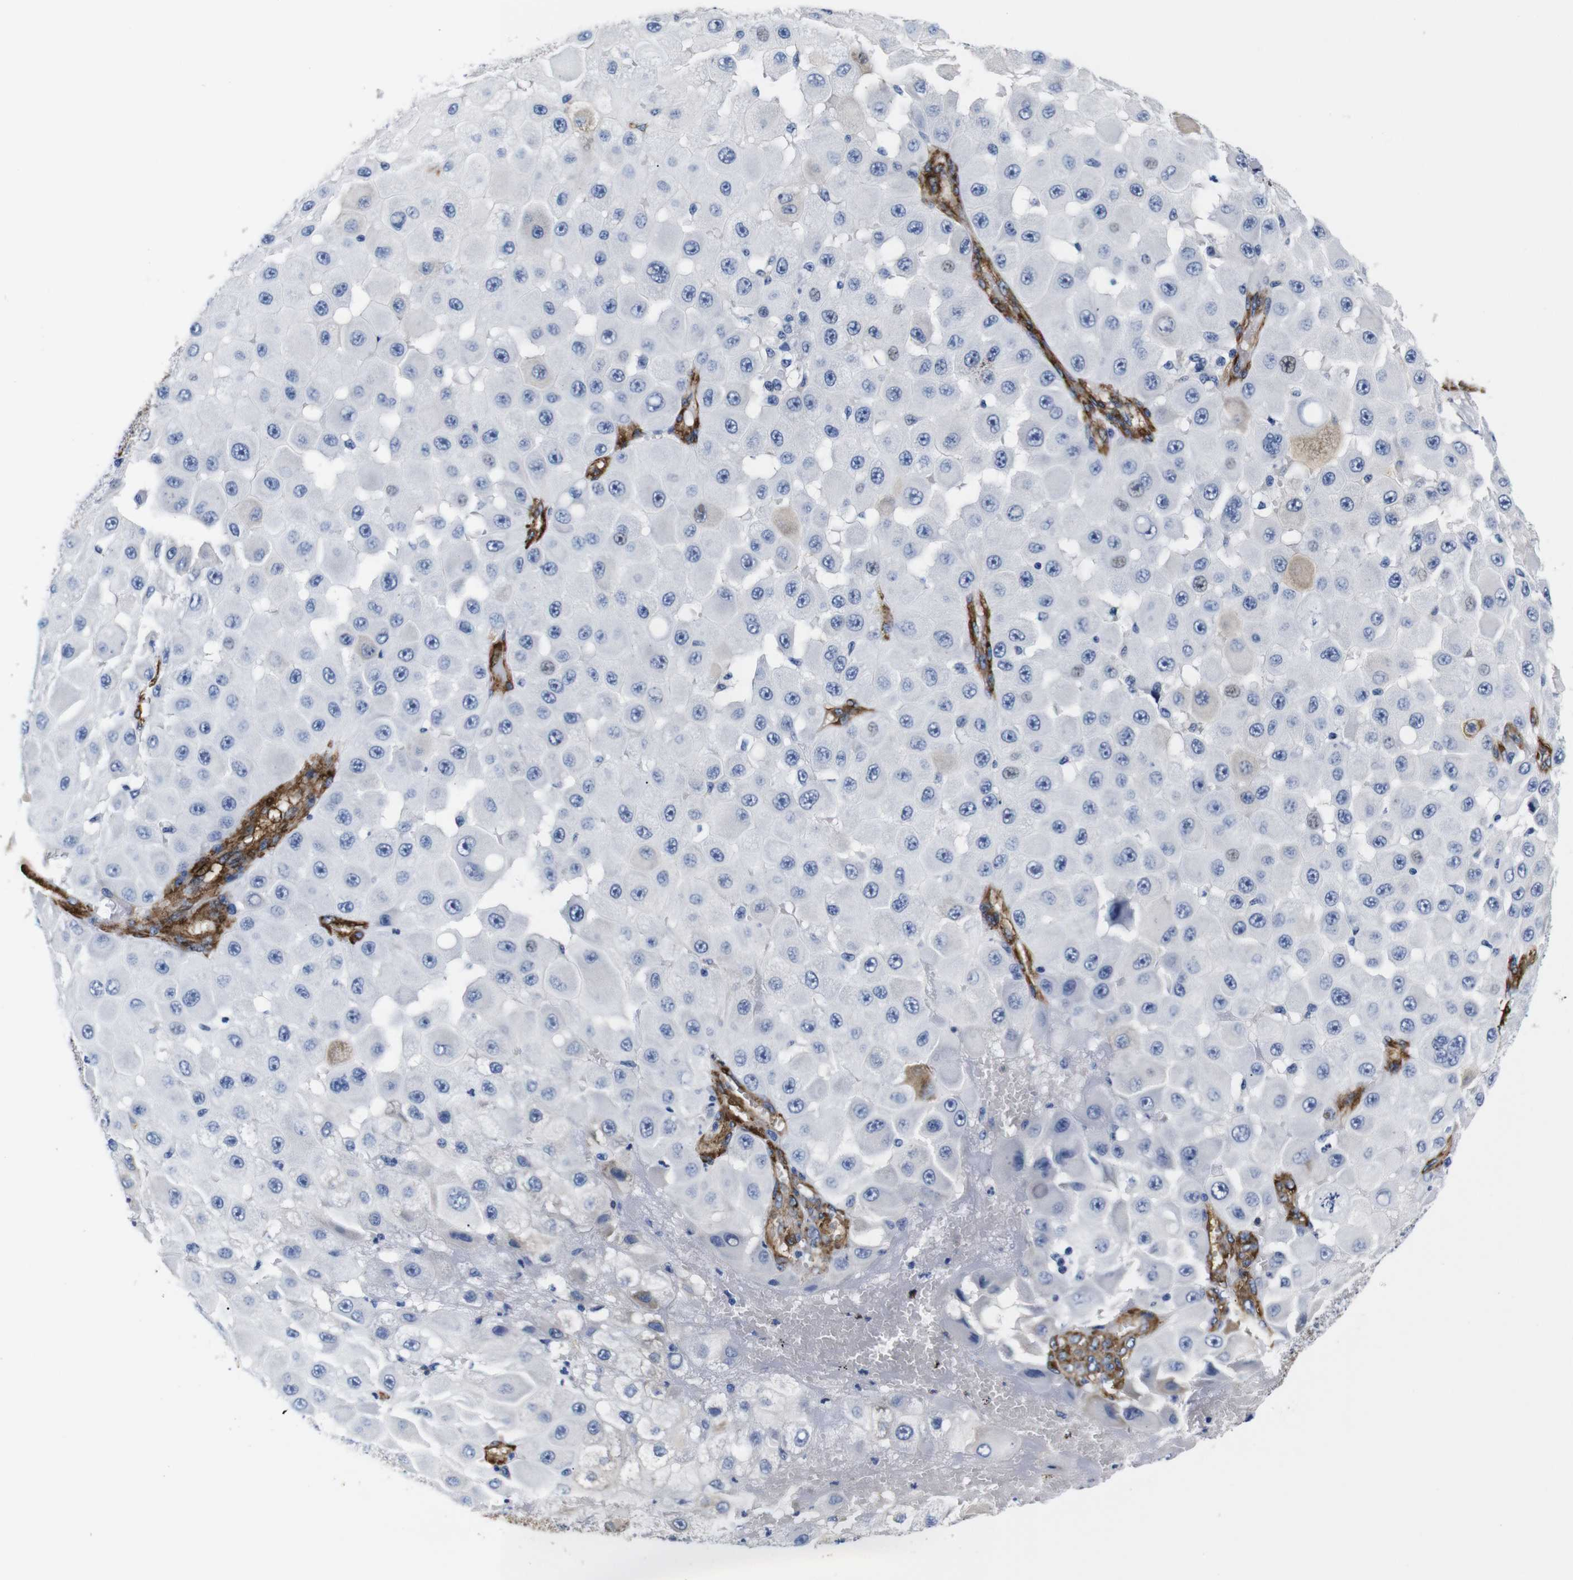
{"staining": {"intensity": "negative", "quantity": "none", "location": "none"}, "tissue": "melanoma", "cell_type": "Tumor cells", "image_type": "cancer", "snomed": [{"axis": "morphology", "description": "Malignant melanoma, NOS"}, {"axis": "topography", "description": "Skin"}], "caption": "Human malignant melanoma stained for a protein using immunohistochemistry reveals no staining in tumor cells.", "gene": "LRIG1", "patient": {"sex": "female", "age": 81}}